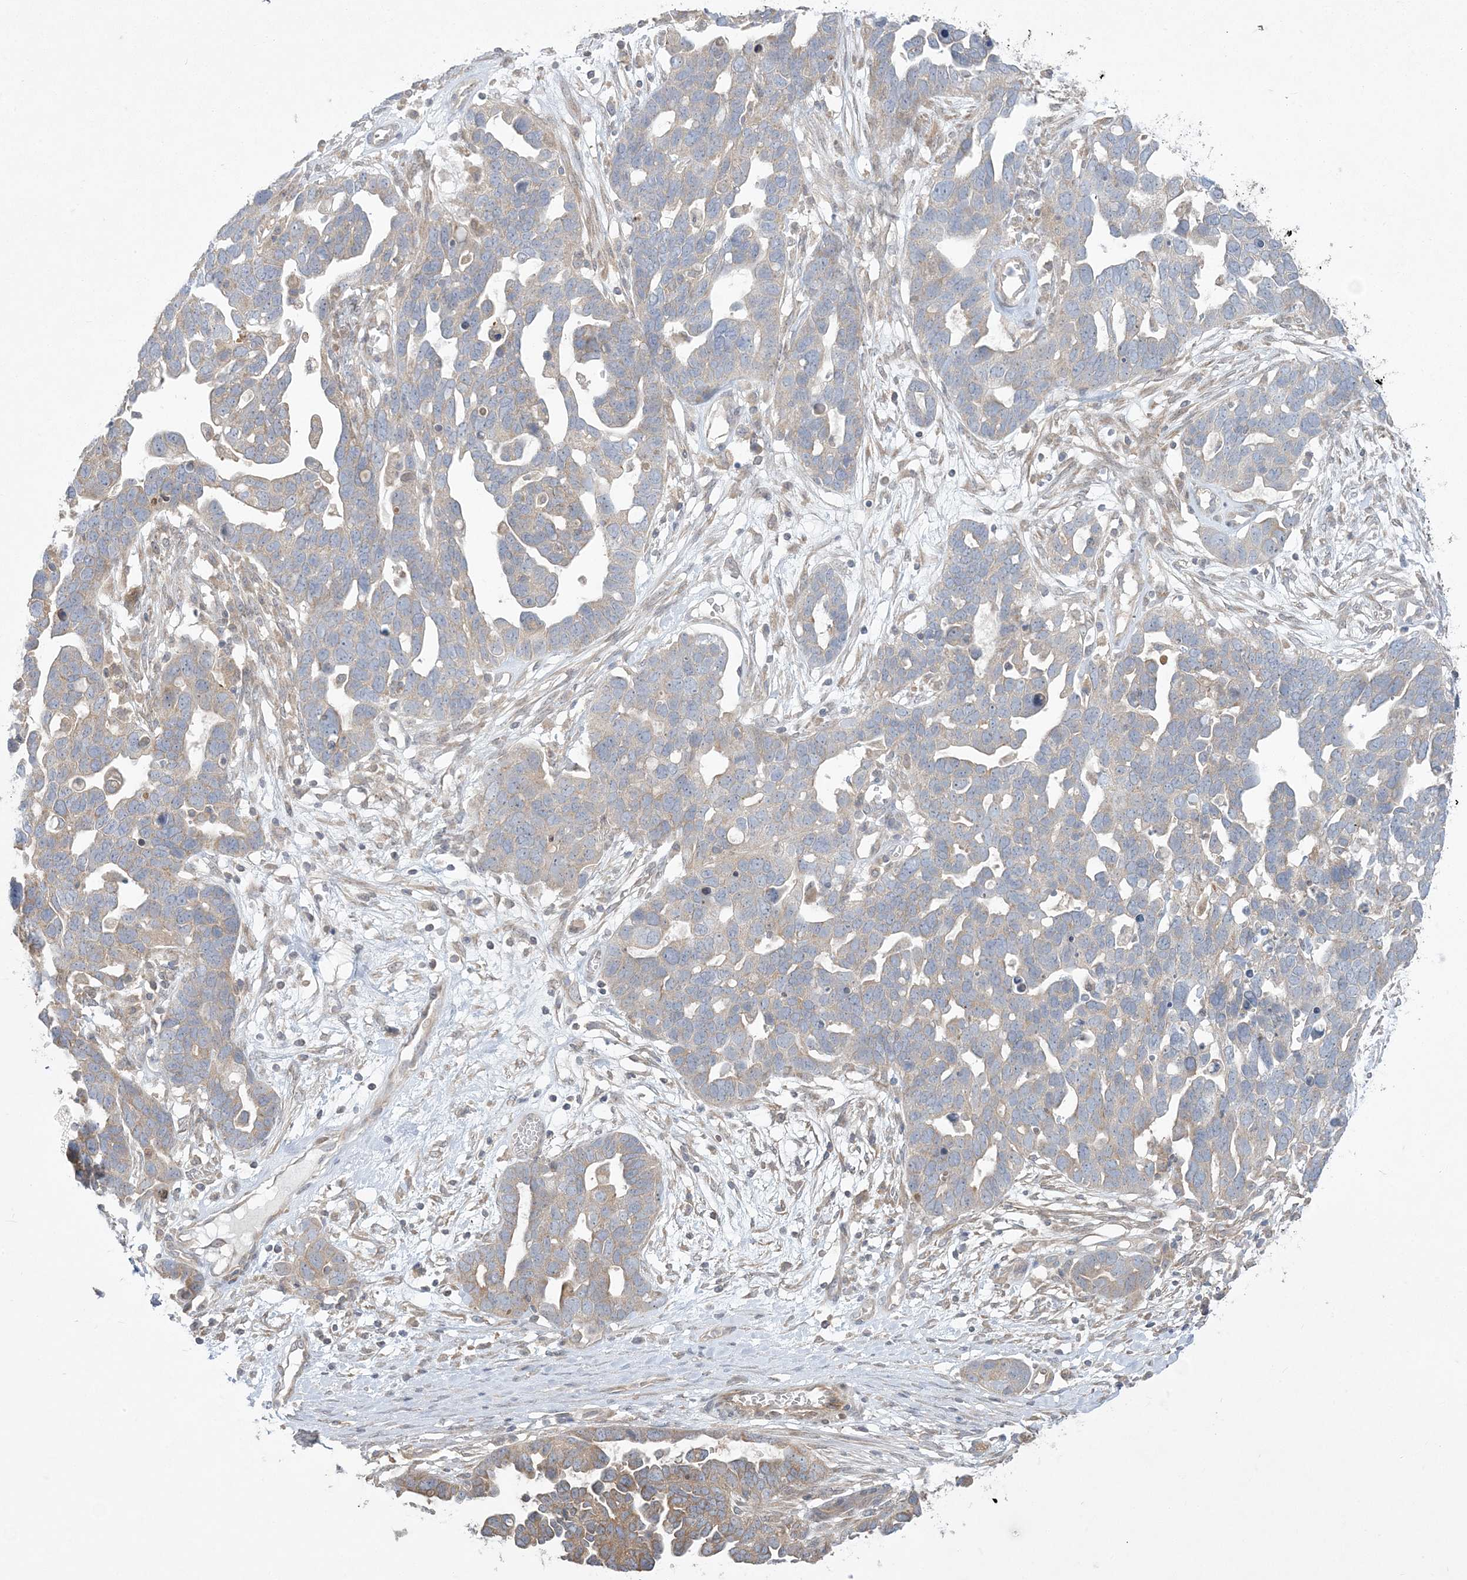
{"staining": {"intensity": "moderate", "quantity": "25%-75%", "location": "cytoplasmic/membranous"}, "tissue": "ovarian cancer", "cell_type": "Tumor cells", "image_type": "cancer", "snomed": [{"axis": "morphology", "description": "Cystadenocarcinoma, serous, NOS"}, {"axis": "topography", "description": "Ovary"}], "caption": "Ovarian cancer (serous cystadenocarcinoma) stained with DAB immunohistochemistry (IHC) displays medium levels of moderate cytoplasmic/membranous staining in about 25%-75% of tumor cells.", "gene": "ZC3H6", "patient": {"sex": "female", "age": 54}}